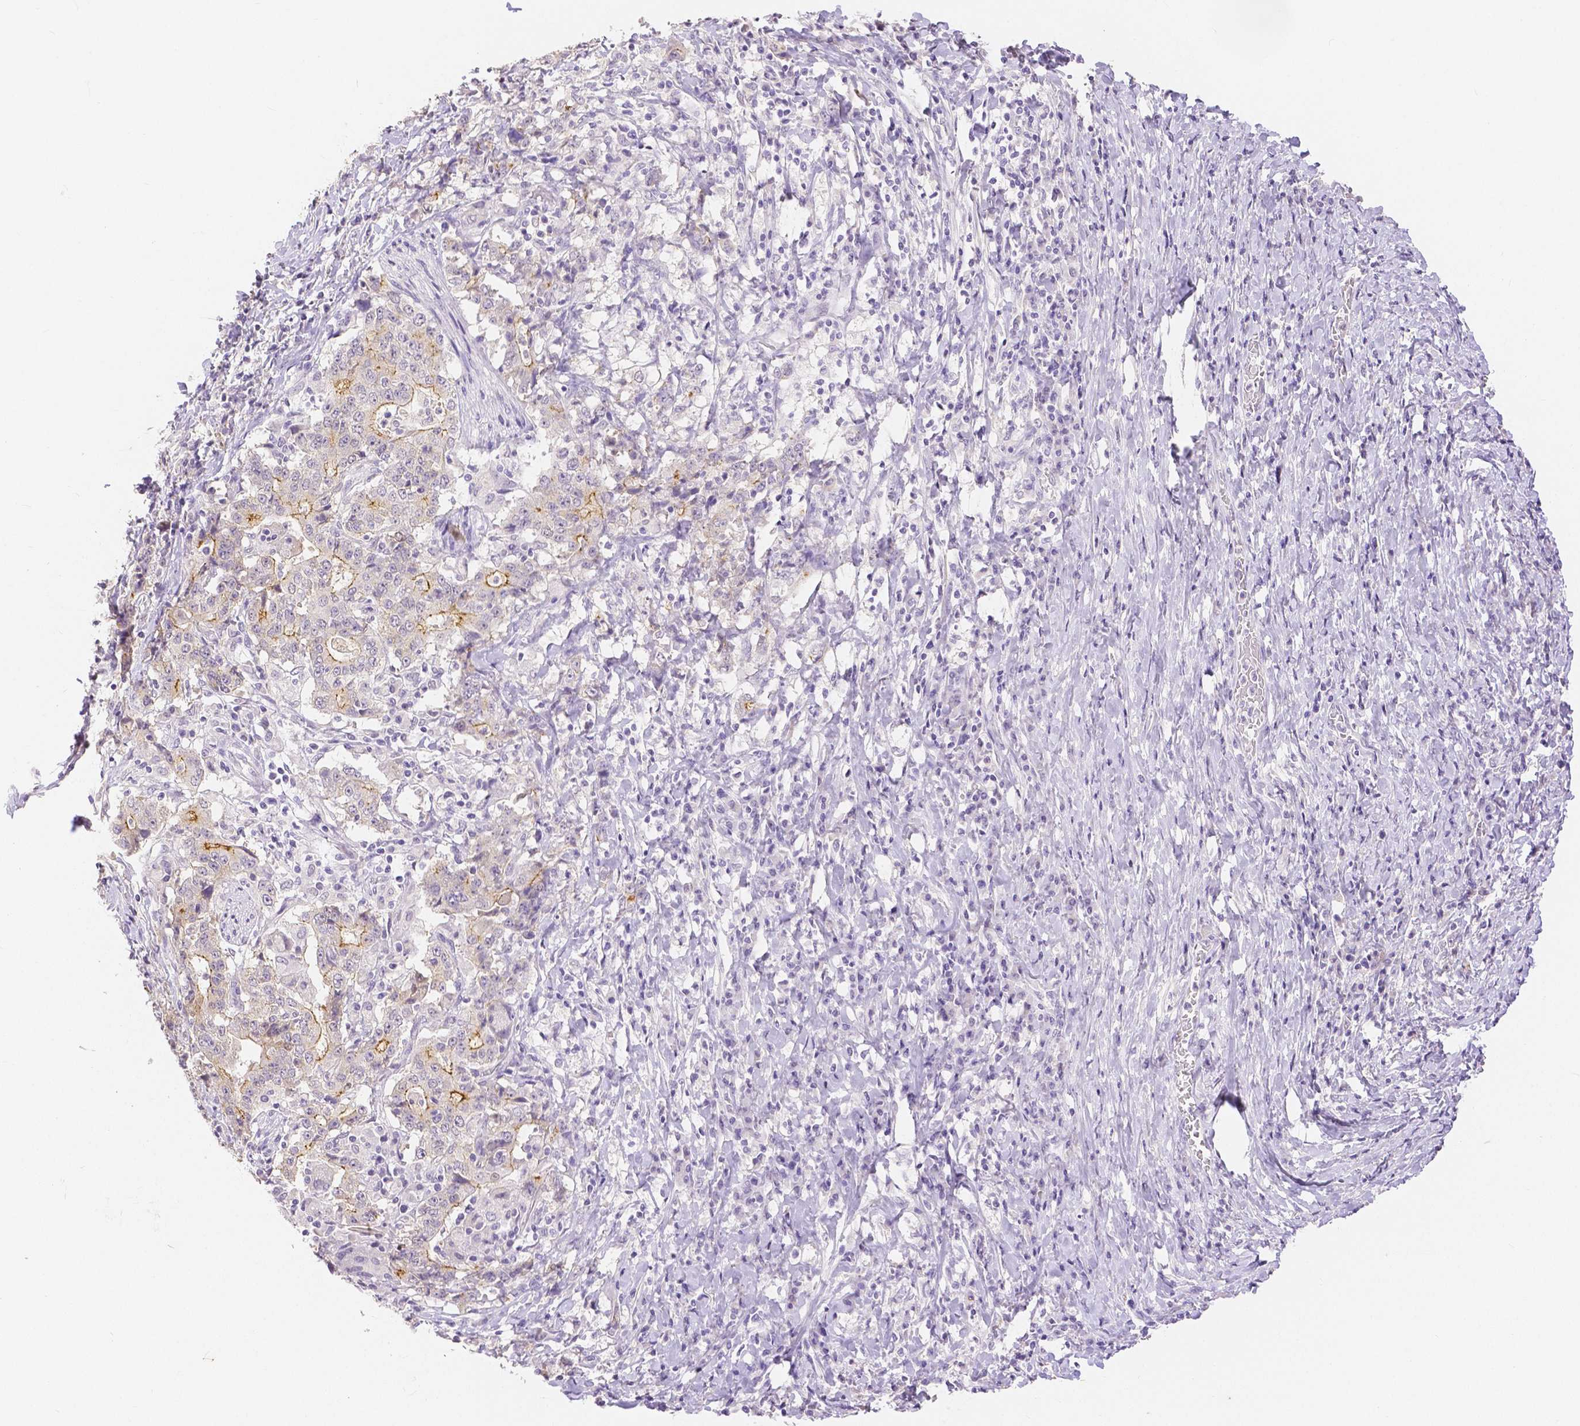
{"staining": {"intensity": "moderate", "quantity": "<25%", "location": "cytoplasmic/membranous"}, "tissue": "stomach cancer", "cell_type": "Tumor cells", "image_type": "cancer", "snomed": [{"axis": "morphology", "description": "Normal tissue, NOS"}, {"axis": "morphology", "description": "Adenocarcinoma, NOS"}, {"axis": "topography", "description": "Stomach, upper"}, {"axis": "topography", "description": "Stomach"}], "caption": "Stomach cancer (adenocarcinoma) stained for a protein (brown) demonstrates moderate cytoplasmic/membranous positive staining in approximately <25% of tumor cells.", "gene": "OCLN", "patient": {"sex": "male", "age": 59}}